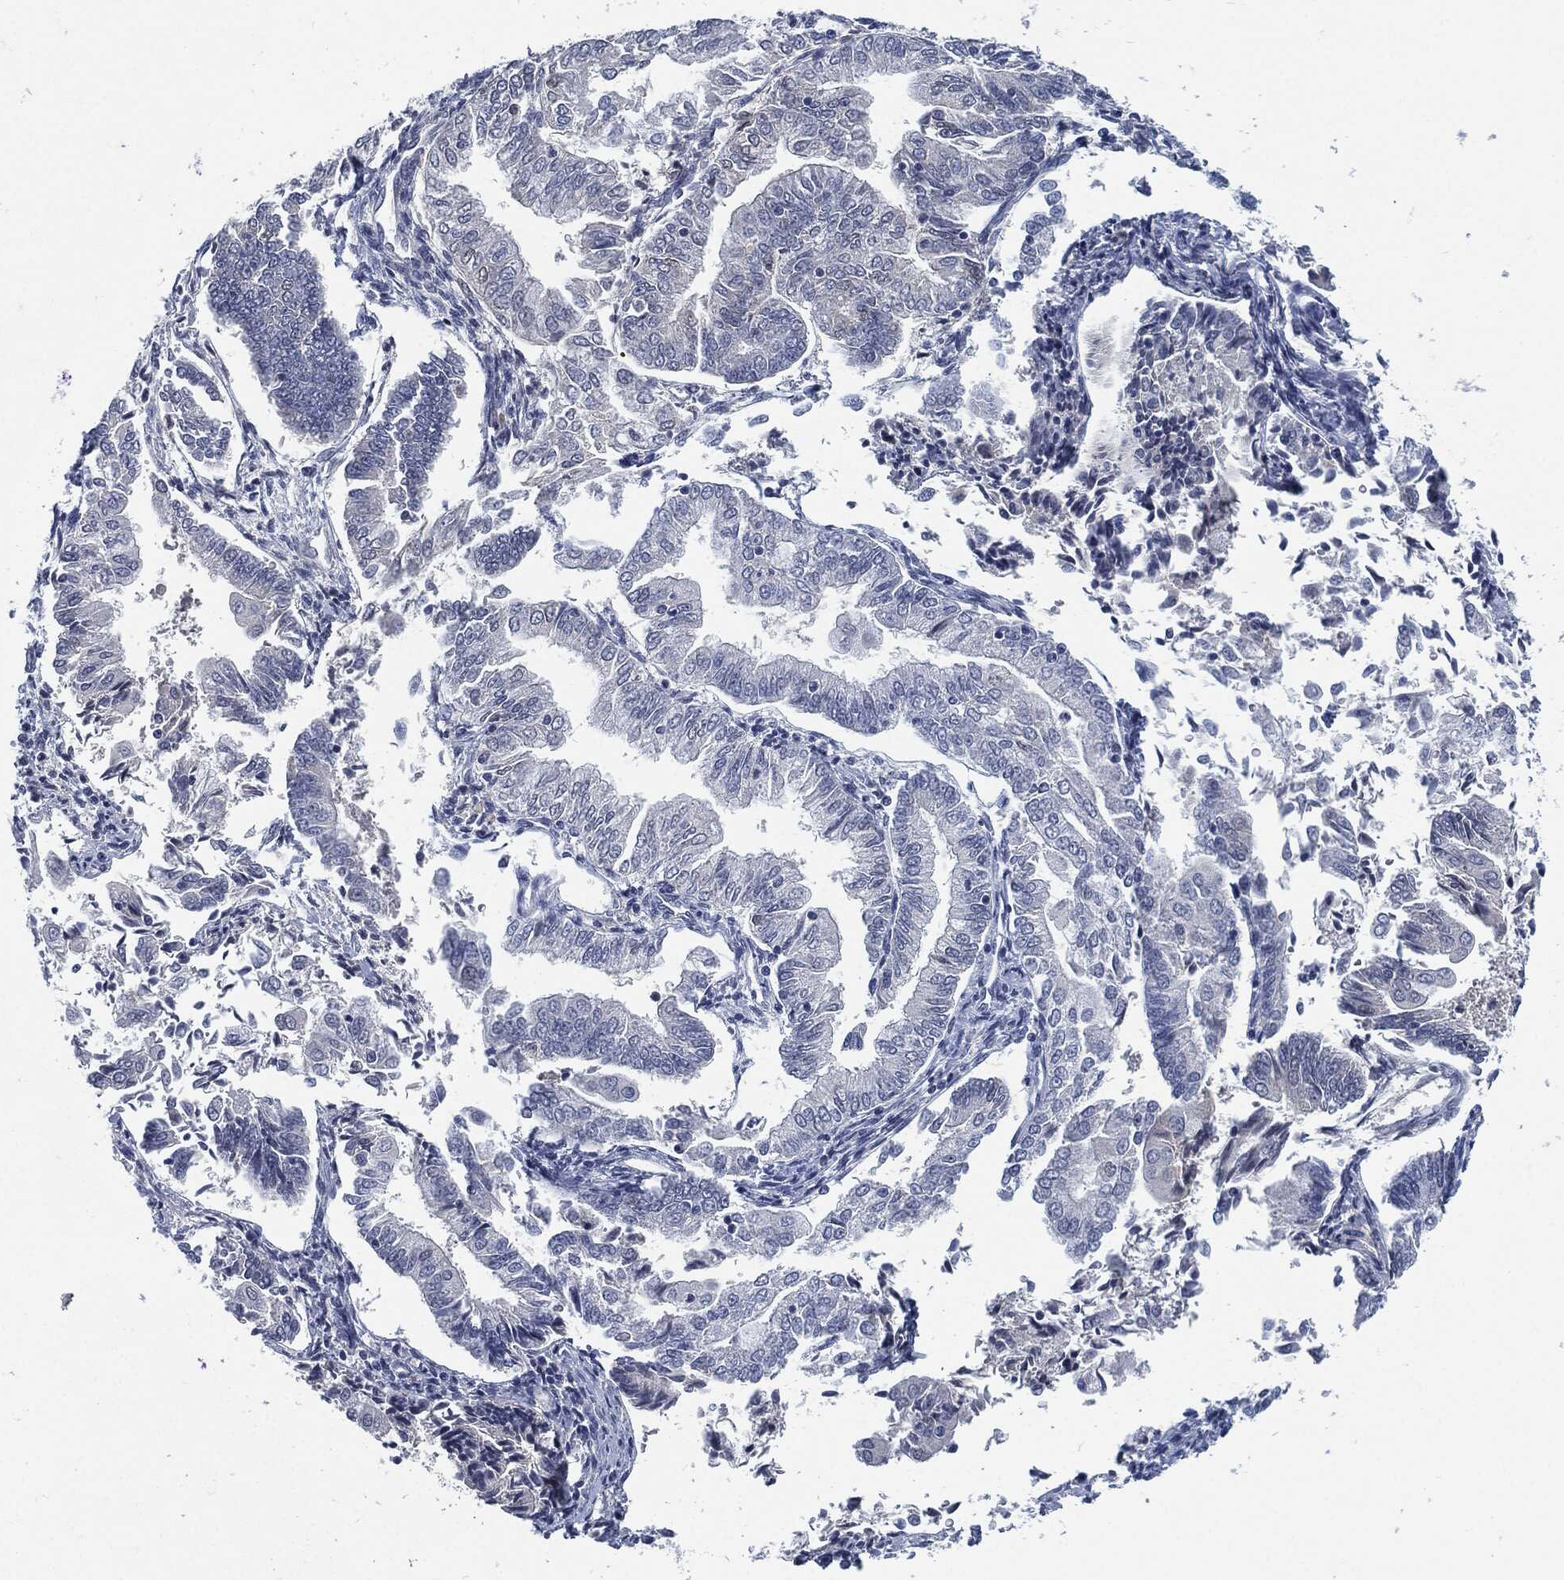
{"staining": {"intensity": "negative", "quantity": "none", "location": "none"}, "tissue": "endometrial cancer", "cell_type": "Tumor cells", "image_type": "cancer", "snomed": [{"axis": "morphology", "description": "Adenocarcinoma, NOS"}, {"axis": "topography", "description": "Endometrium"}], "caption": "A high-resolution micrograph shows immunohistochemistry (IHC) staining of adenocarcinoma (endometrial), which reveals no significant staining in tumor cells.", "gene": "MST1", "patient": {"sex": "female", "age": 56}}